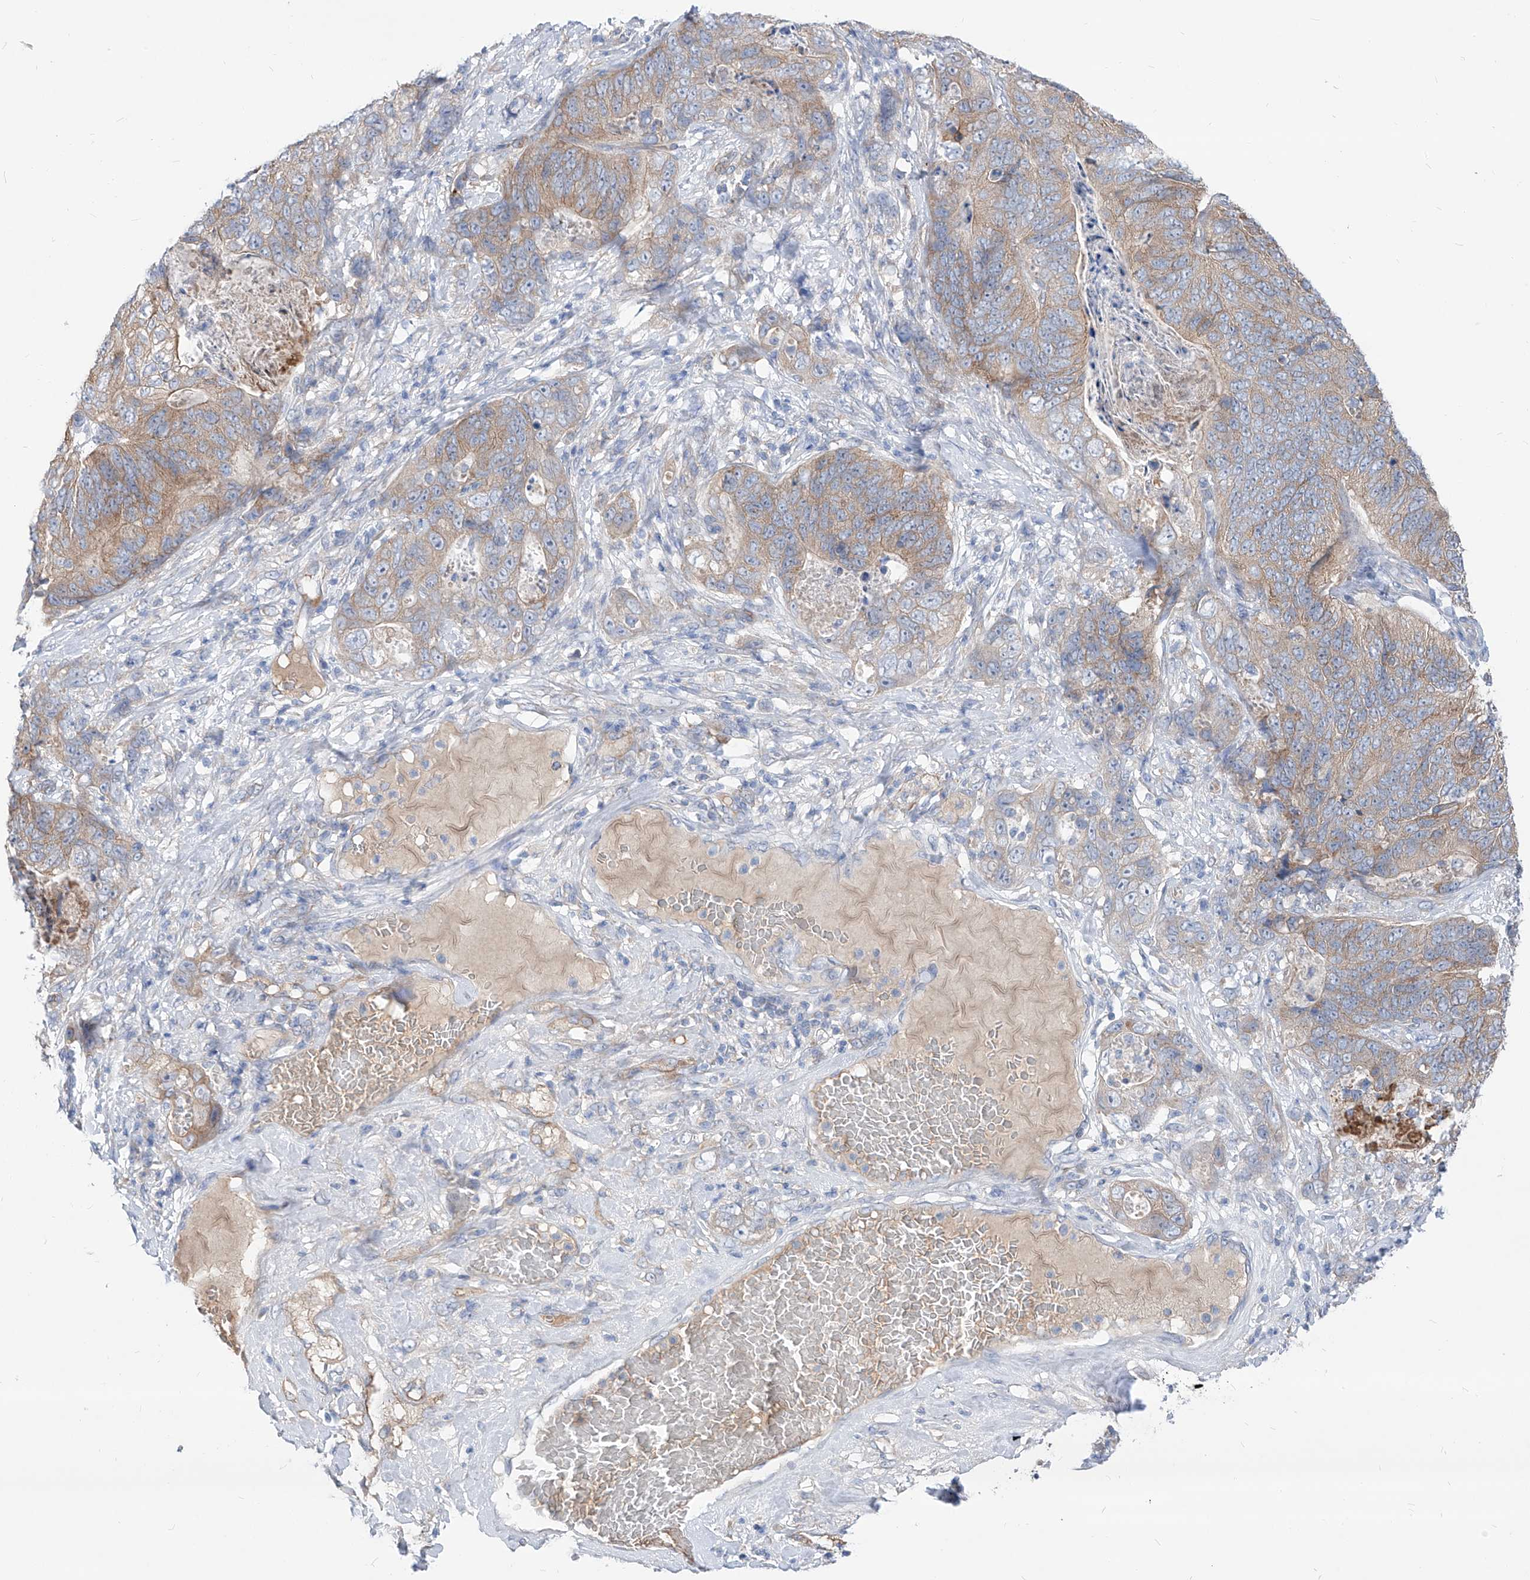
{"staining": {"intensity": "moderate", "quantity": ">75%", "location": "cytoplasmic/membranous"}, "tissue": "stomach cancer", "cell_type": "Tumor cells", "image_type": "cancer", "snomed": [{"axis": "morphology", "description": "Normal tissue, NOS"}, {"axis": "morphology", "description": "Adenocarcinoma, NOS"}, {"axis": "topography", "description": "Stomach"}], "caption": "Immunohistochemical staining of stomach cancer (adenocarcinoma) displays medium levels of moderate cytoplasmic/membranous positivity in about >75% of tumor cells.", "gene": "AKAP10", "patient": {"sex": "female", "age": 89}}